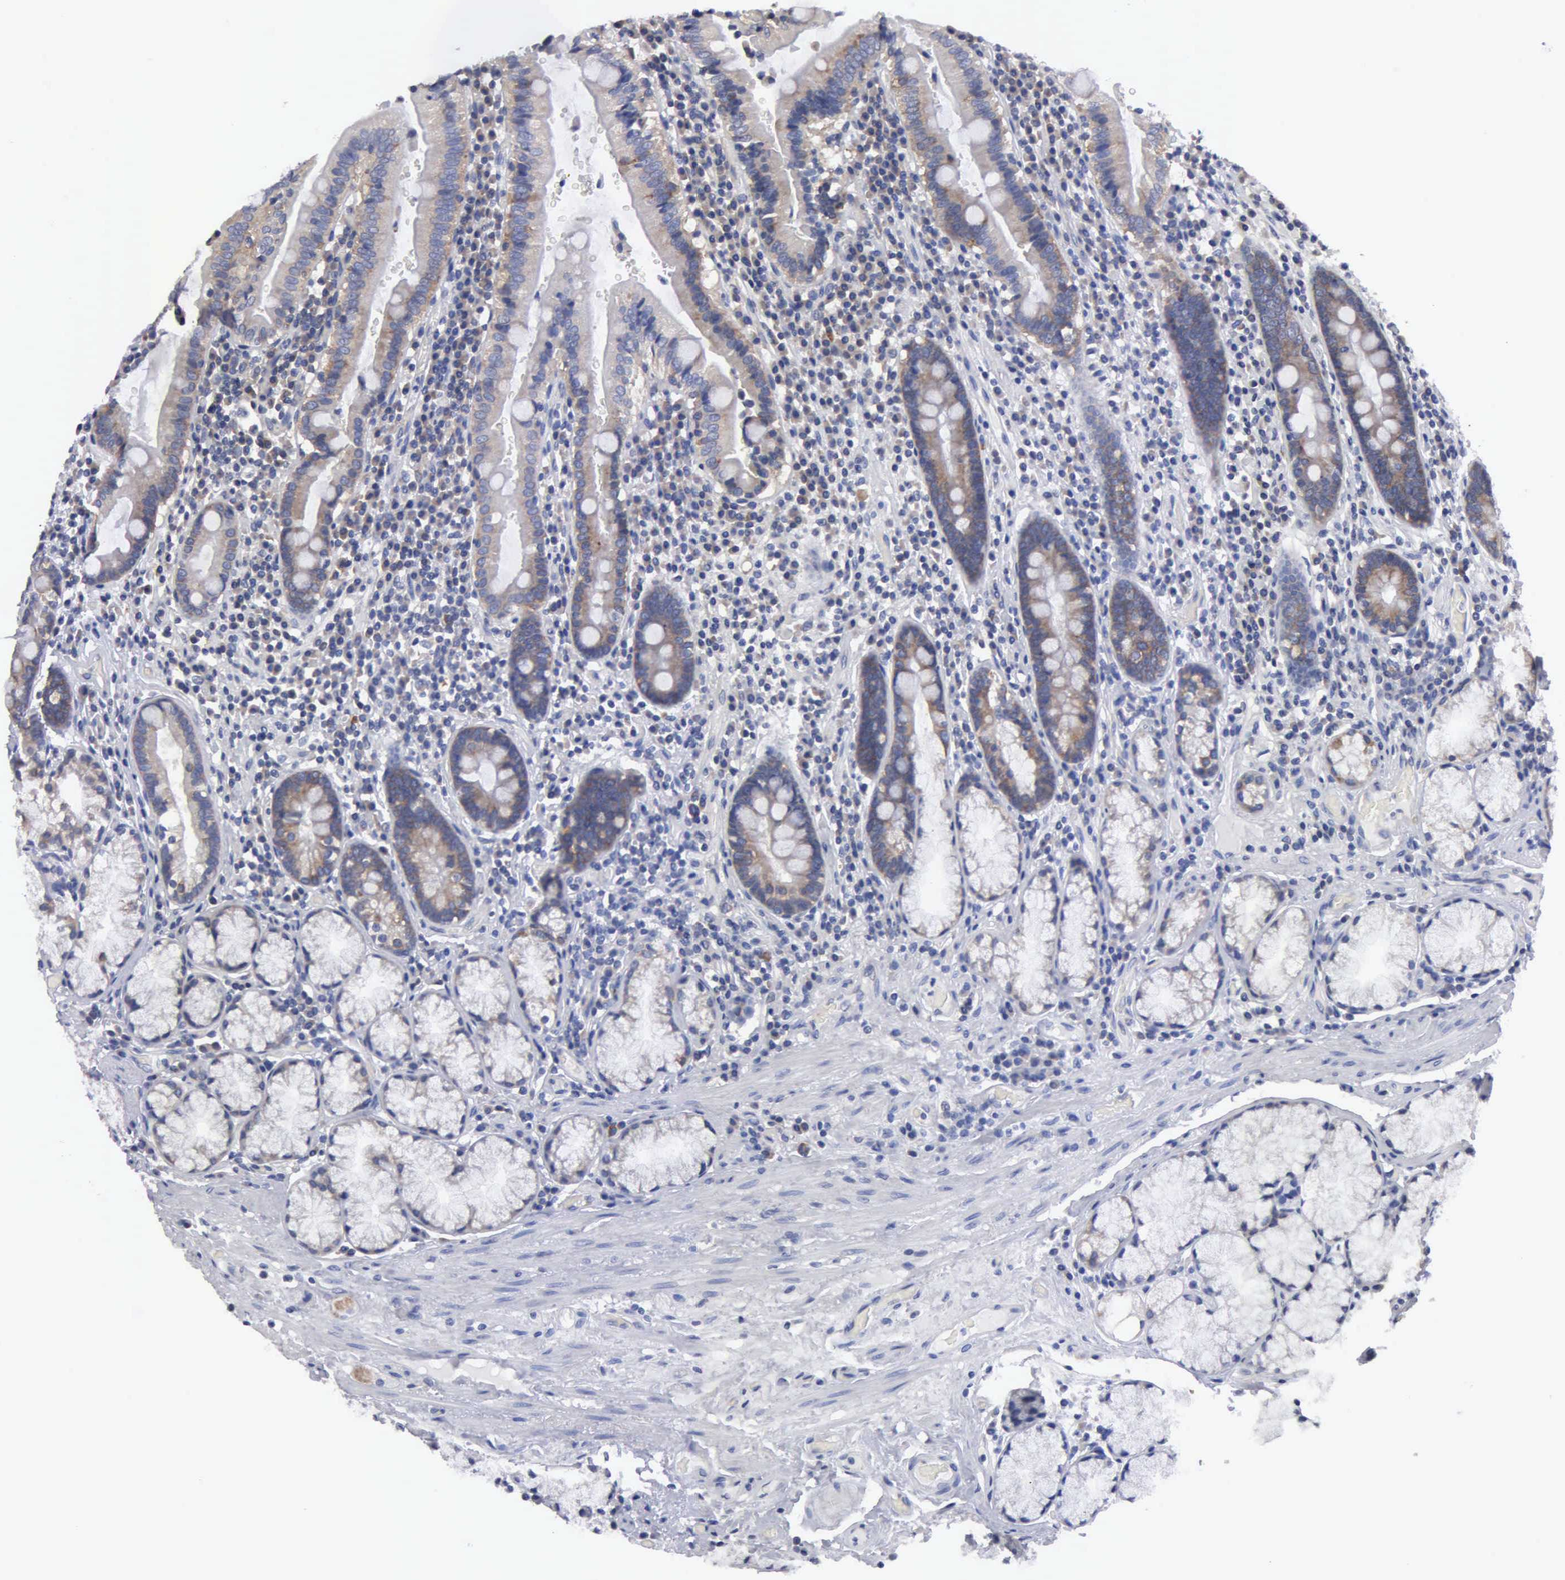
{"staining": {"intensity": "moderate", "quantity": "25%-75%", "location": "cytoplasmic/membranous"}, "tissue": "duodenum", "cell_type": "Glandular cells", "image_type": "normal", "snomed": [{"axis": "morphology", "description": "Normal tissue, NOS"}, {"axis": "topography", "description": "Stomach, lower"}, {"axis": "topography", "description": "Duodenum"}], "caption": "IHC of normal duodenum exhibits medium levels of moderate cytoplasmic/membranous positivity in approximately 25%-75% of glandular cells.", "gene": "TXLNG", "patient": {"sex": "male", "age": 84}}